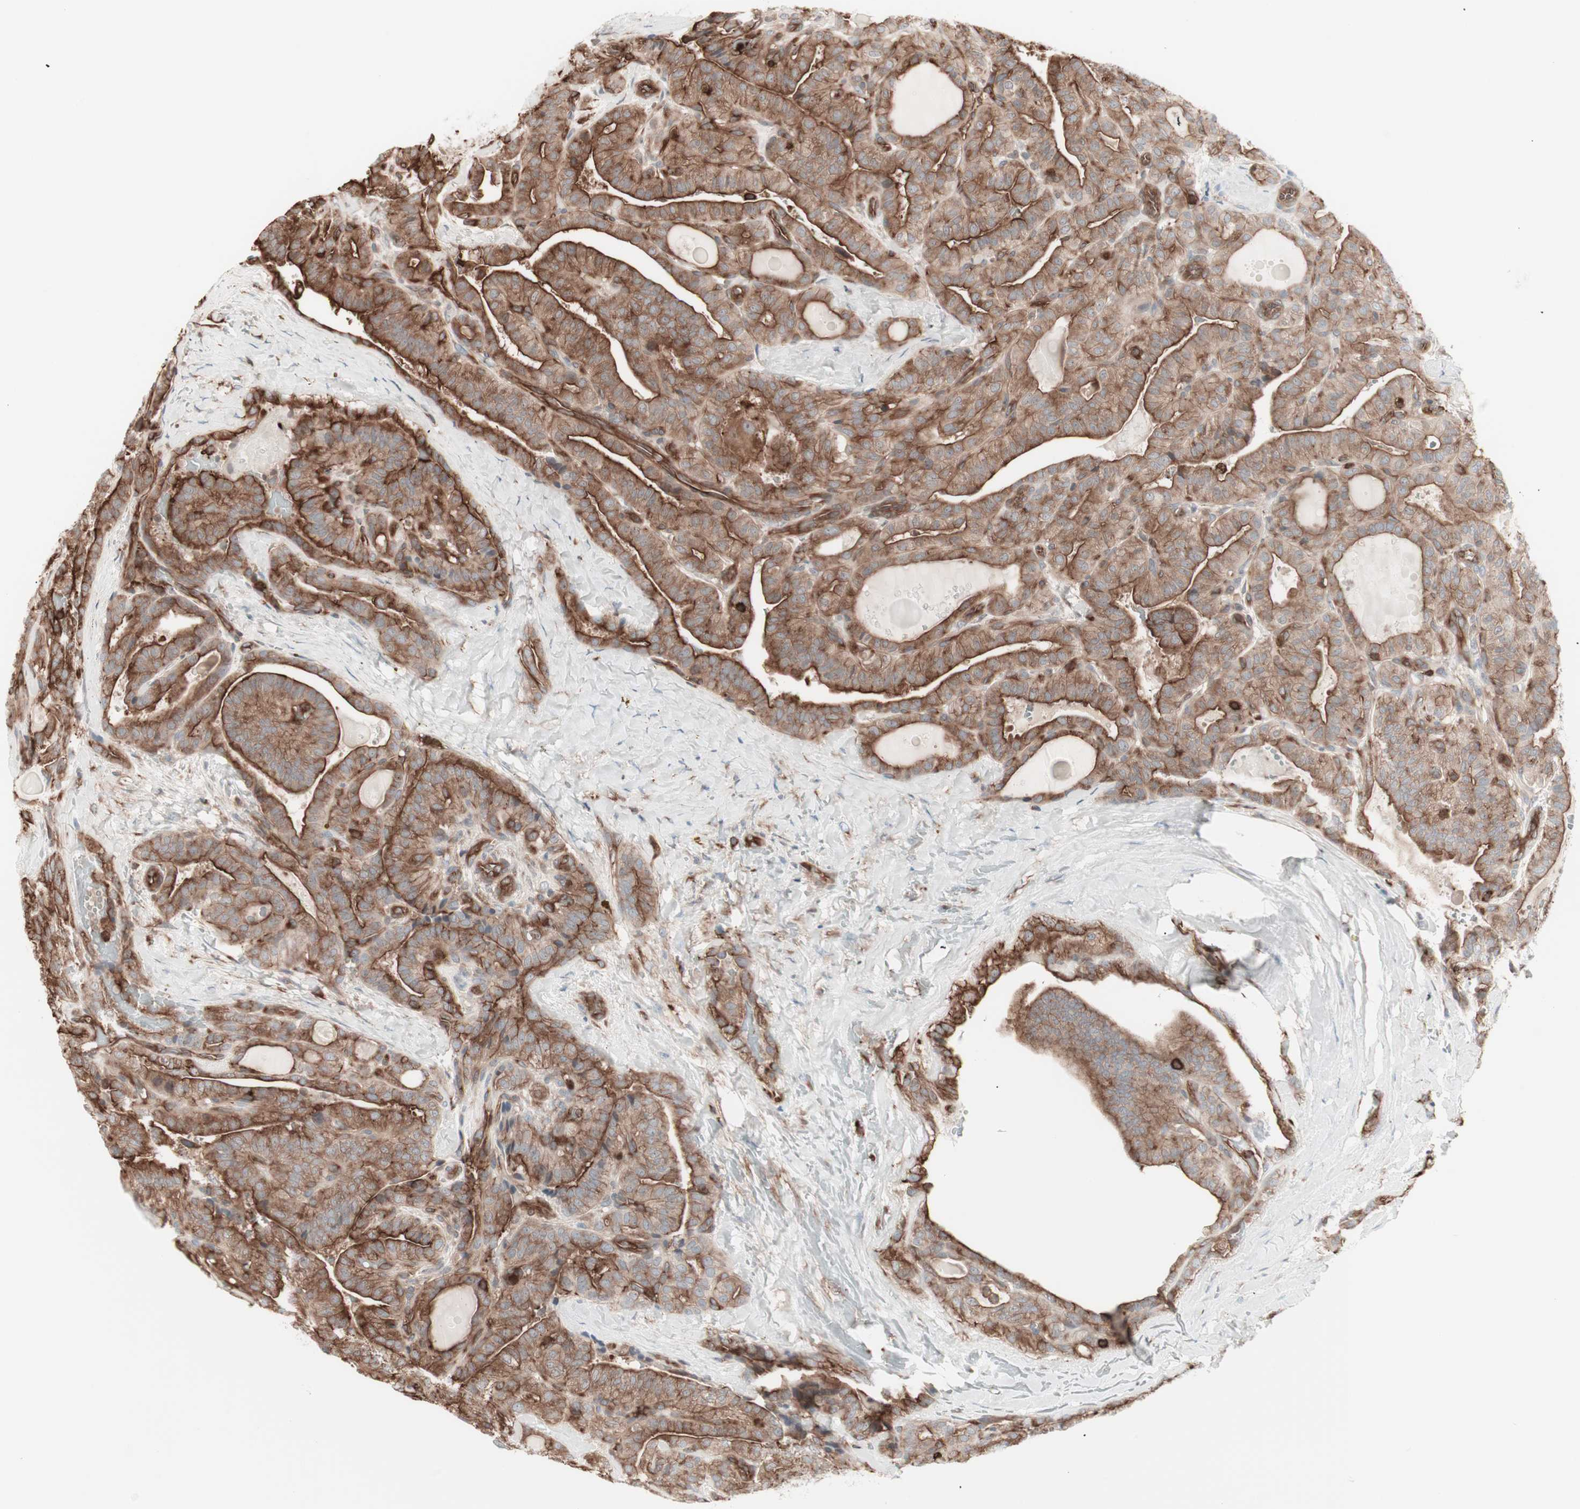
{"staining": {"intensity": "strong", "quantity": ">75%", "location": "cytoplasmic/membranous"}, "tissue": "thyroid cancer", "cell_type": "Tumor cells", "image_type": "cancer", "snomed": [{"axis": "morphology", "description": "Papillary adenocarcinoma, NOS"}, {"axis": "topography", "description": "Thyroid gland"}], "caption": "Papillary adenocarcinoma (thyroid) stained with a brown dye displays strong cytoplasmic/membranous positive positivity in approximately >75% of tumor cells.", "gene": "TCP11L1", "patient": {"sex": "male", "age": 77}}